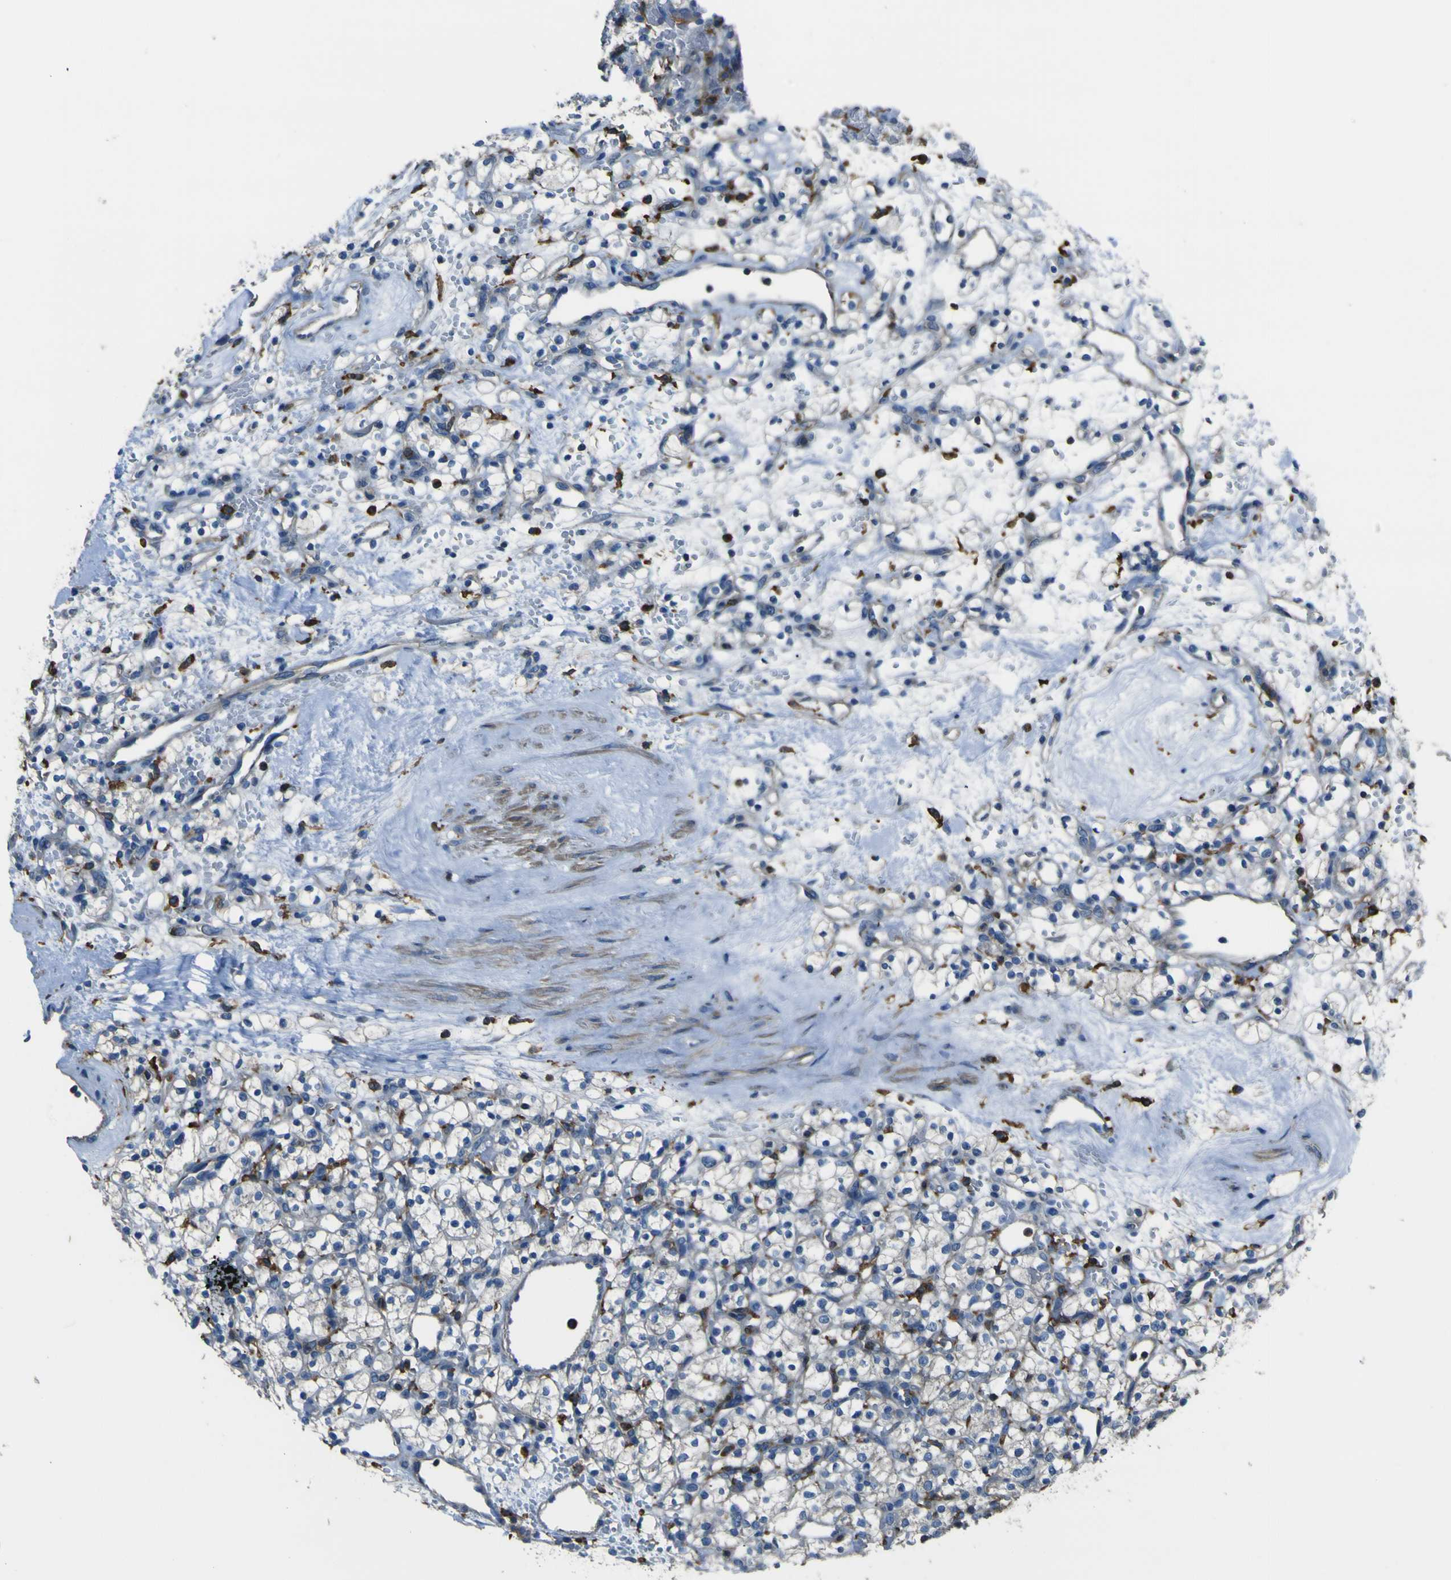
{"staining": {"intensity": "negative", "quantity": "none", "location": "none"}, "tissue": "renal cancer", "cell_type": "Tumor cells", "image_type": "cancer", "snomed": [{"axis": "morphology", "description": "Adenocarcinoma, NOS"}, {"axis": "topography", "description": "Kidney"}], "caption": "Tumor cells show no significant staining in renal cancer (adenocarcinoma).", "gene": "LAIR1", "patient": {"sex": "female", "age": 60}}